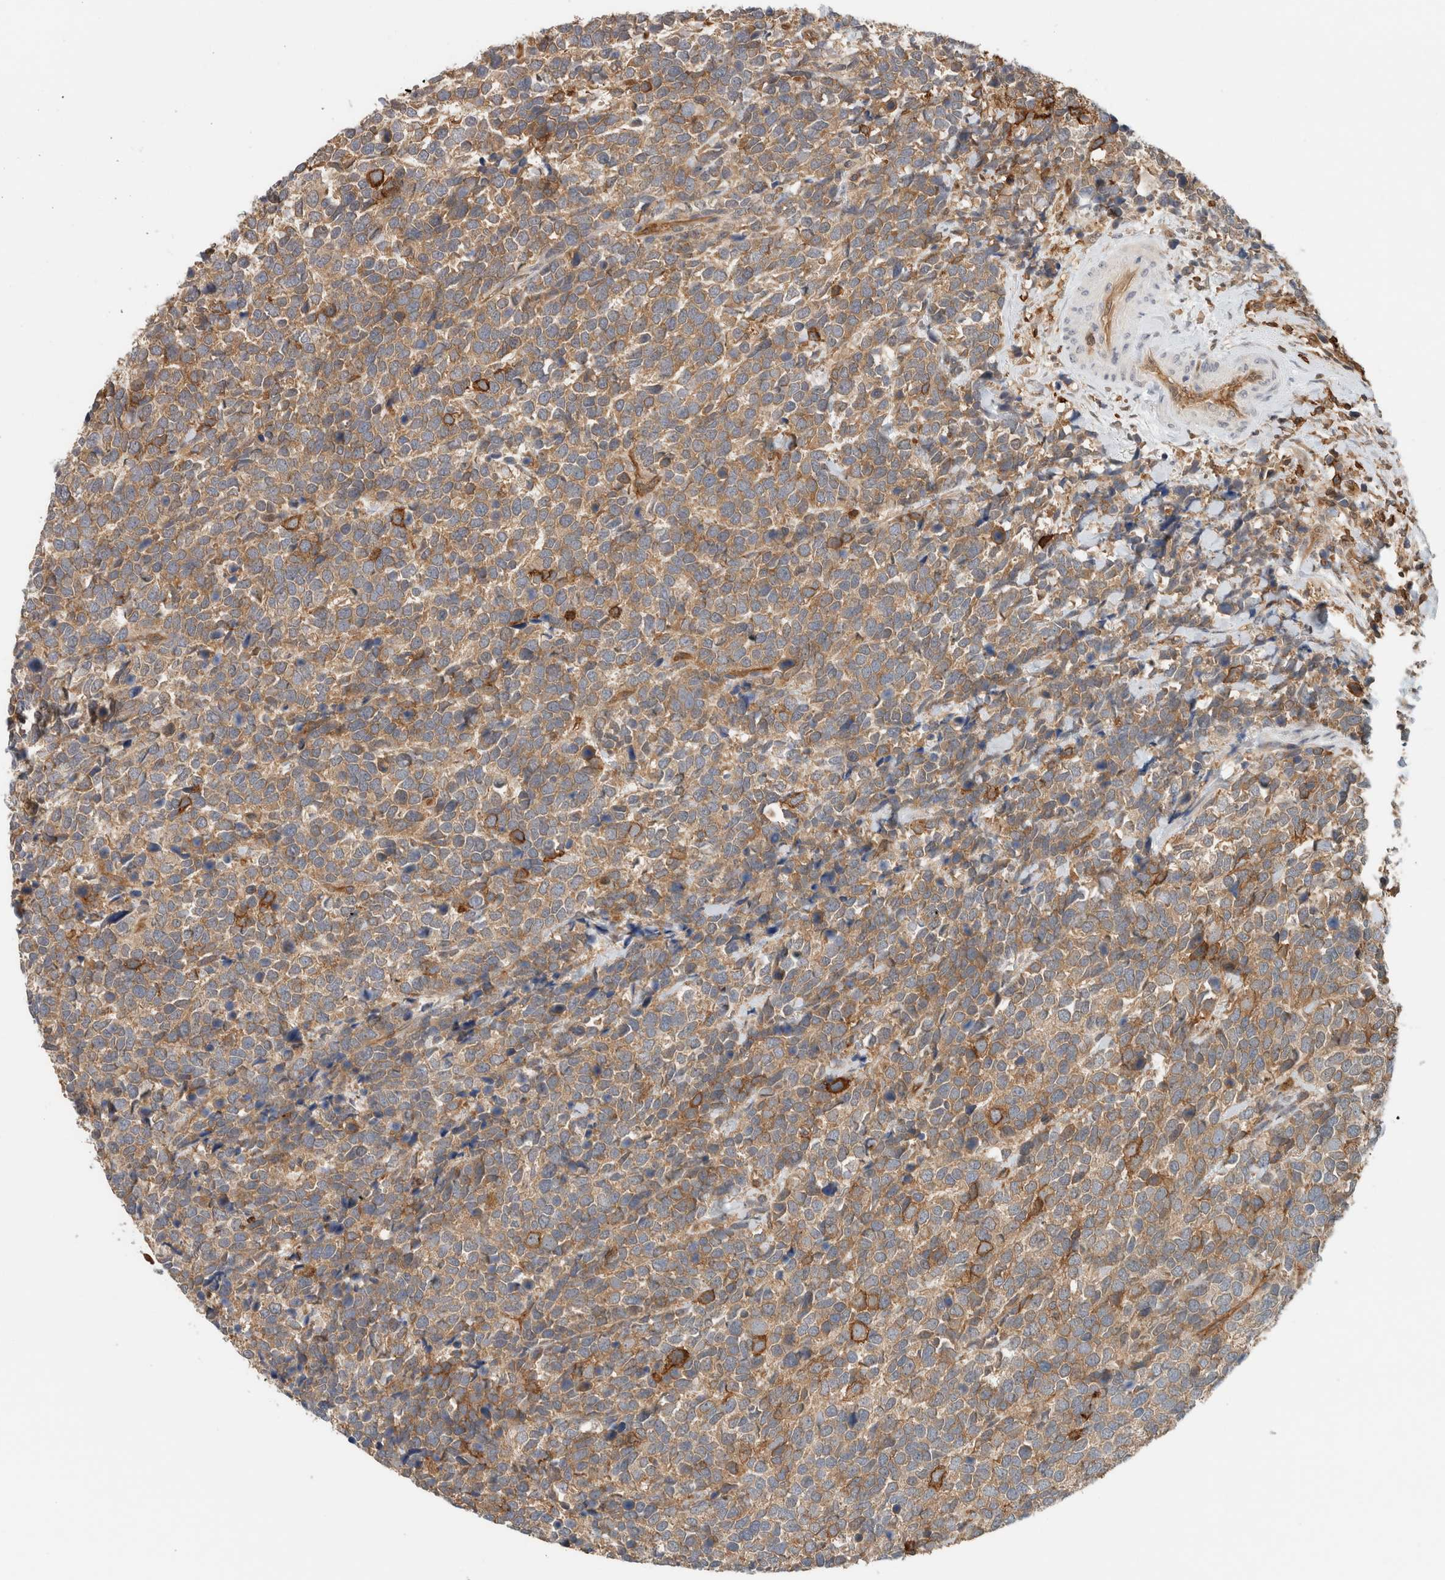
{"staining": {"intensity": "moderate", "quantity": ">75%", "location": "cytoplasmic/membranous"}, "tissue": "urothelial cancer", "cell_type": "Tumor cells", "image_type": "cancer", "snomed": [{"axis": "morphology", "description": "Urothelial carcinoma, High grade"}, {"axis": "topography", "description": "Urinary bladder"}], "caption": "Moderate cytoplasmic/membranous protein expression is present in about >75% of tumor cells in urothelial carcinoma (high-grade).", "gene": "PFDN4", "patient": {"sex": "female", "age": 82}}